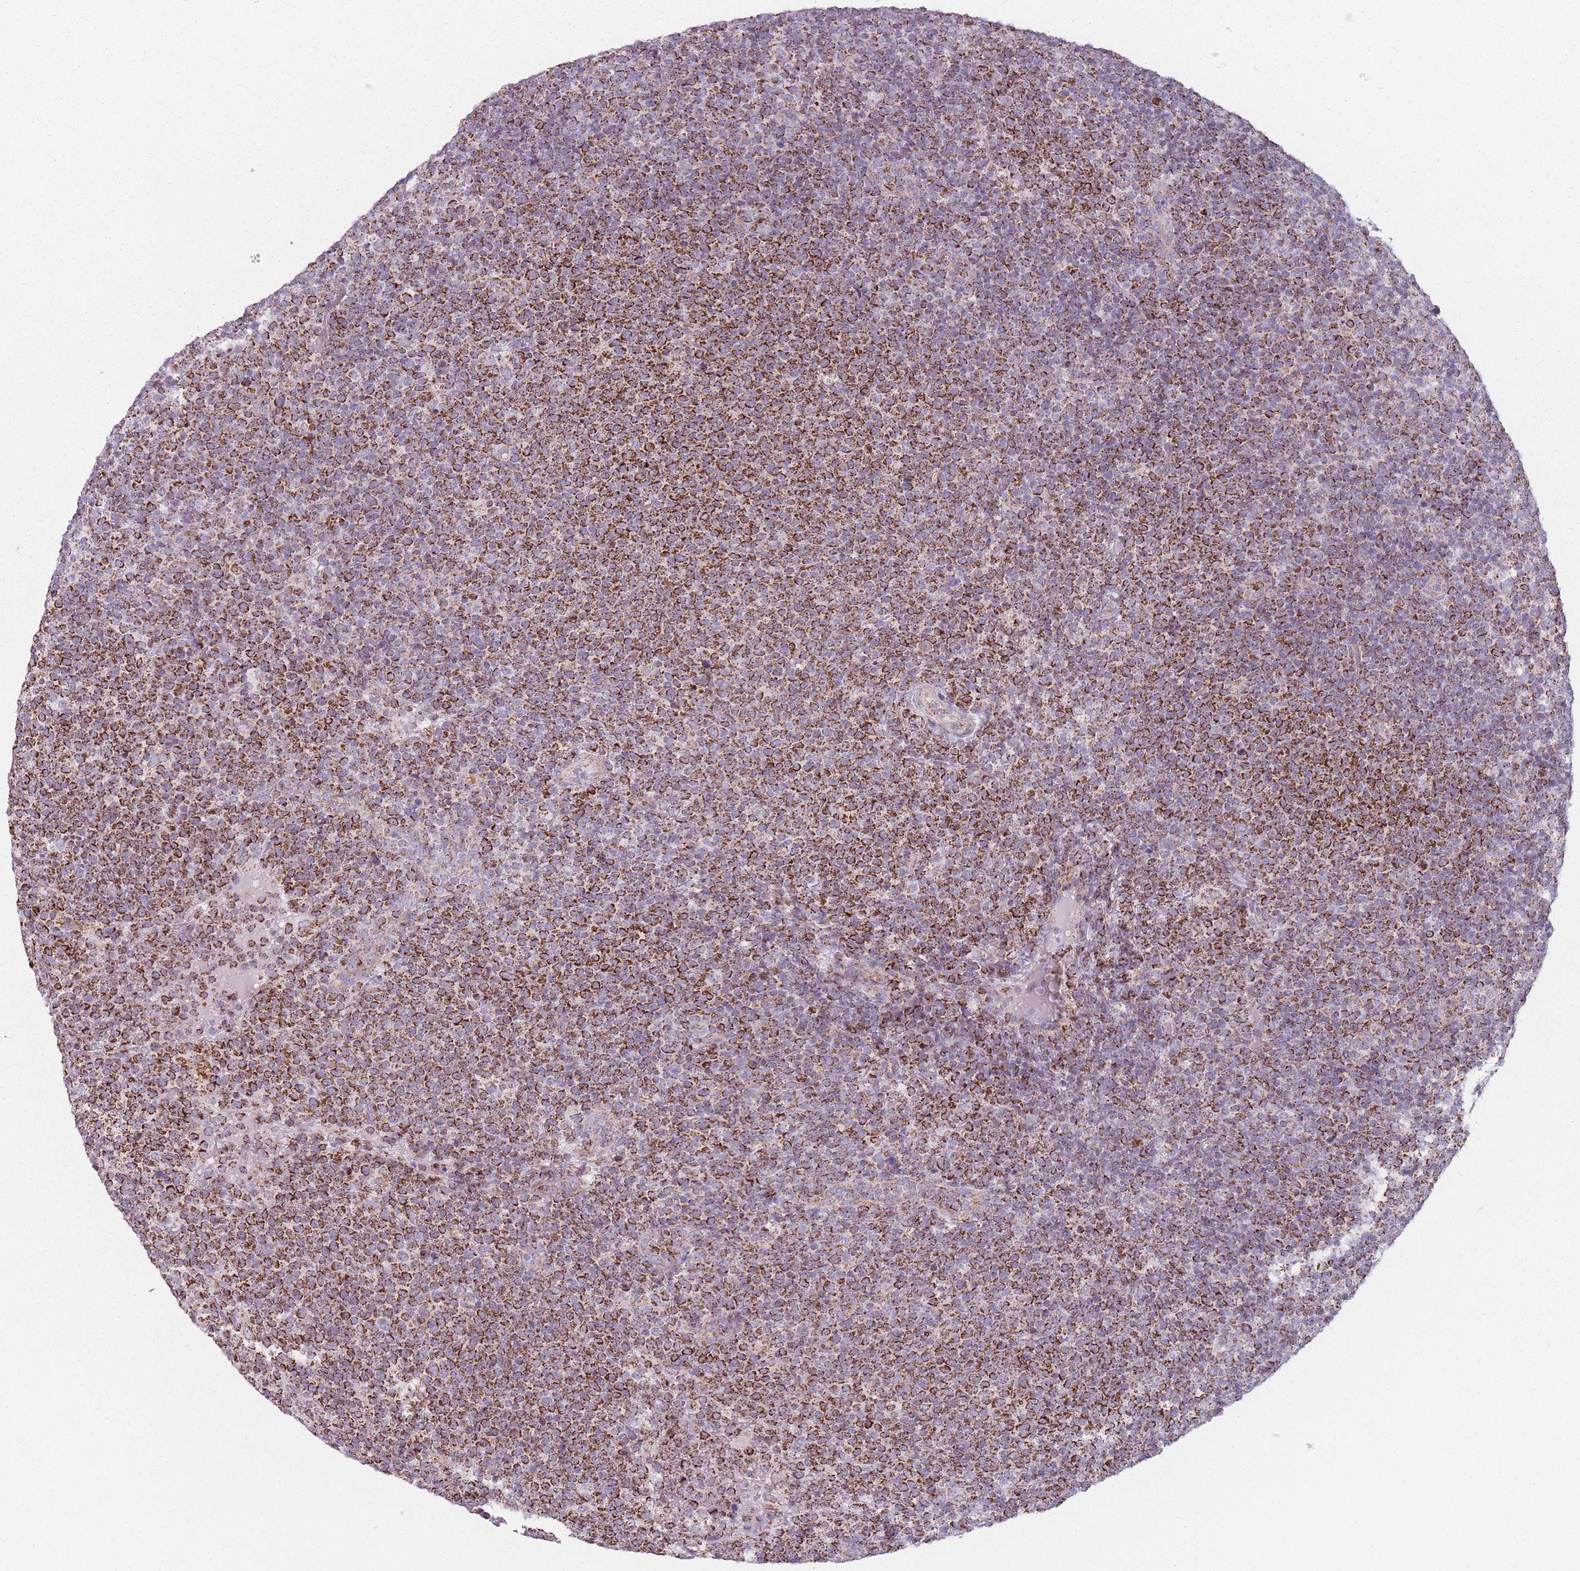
{"staining": {"intensity": "strong", "quantity": ">75%", "location": "cytoplasmic/membranous"}, "tissue": "lymphoma", "cell_type": "Tumor cells", "image_type": "cancer", "snomed": [{"axis": "morphology", "description": "Malignant lymphoma, non-Hodgkin's type, High grade"}, {"axis": "topography", "description": "Lymph node"}], "caption": "Lymphoma tissue demonstrates strong cytoplasmic/membranous positivity in approximately >75% of tumor cells", "gene": "DCHS1", "patient": {"sex": "male", "age": 61}}